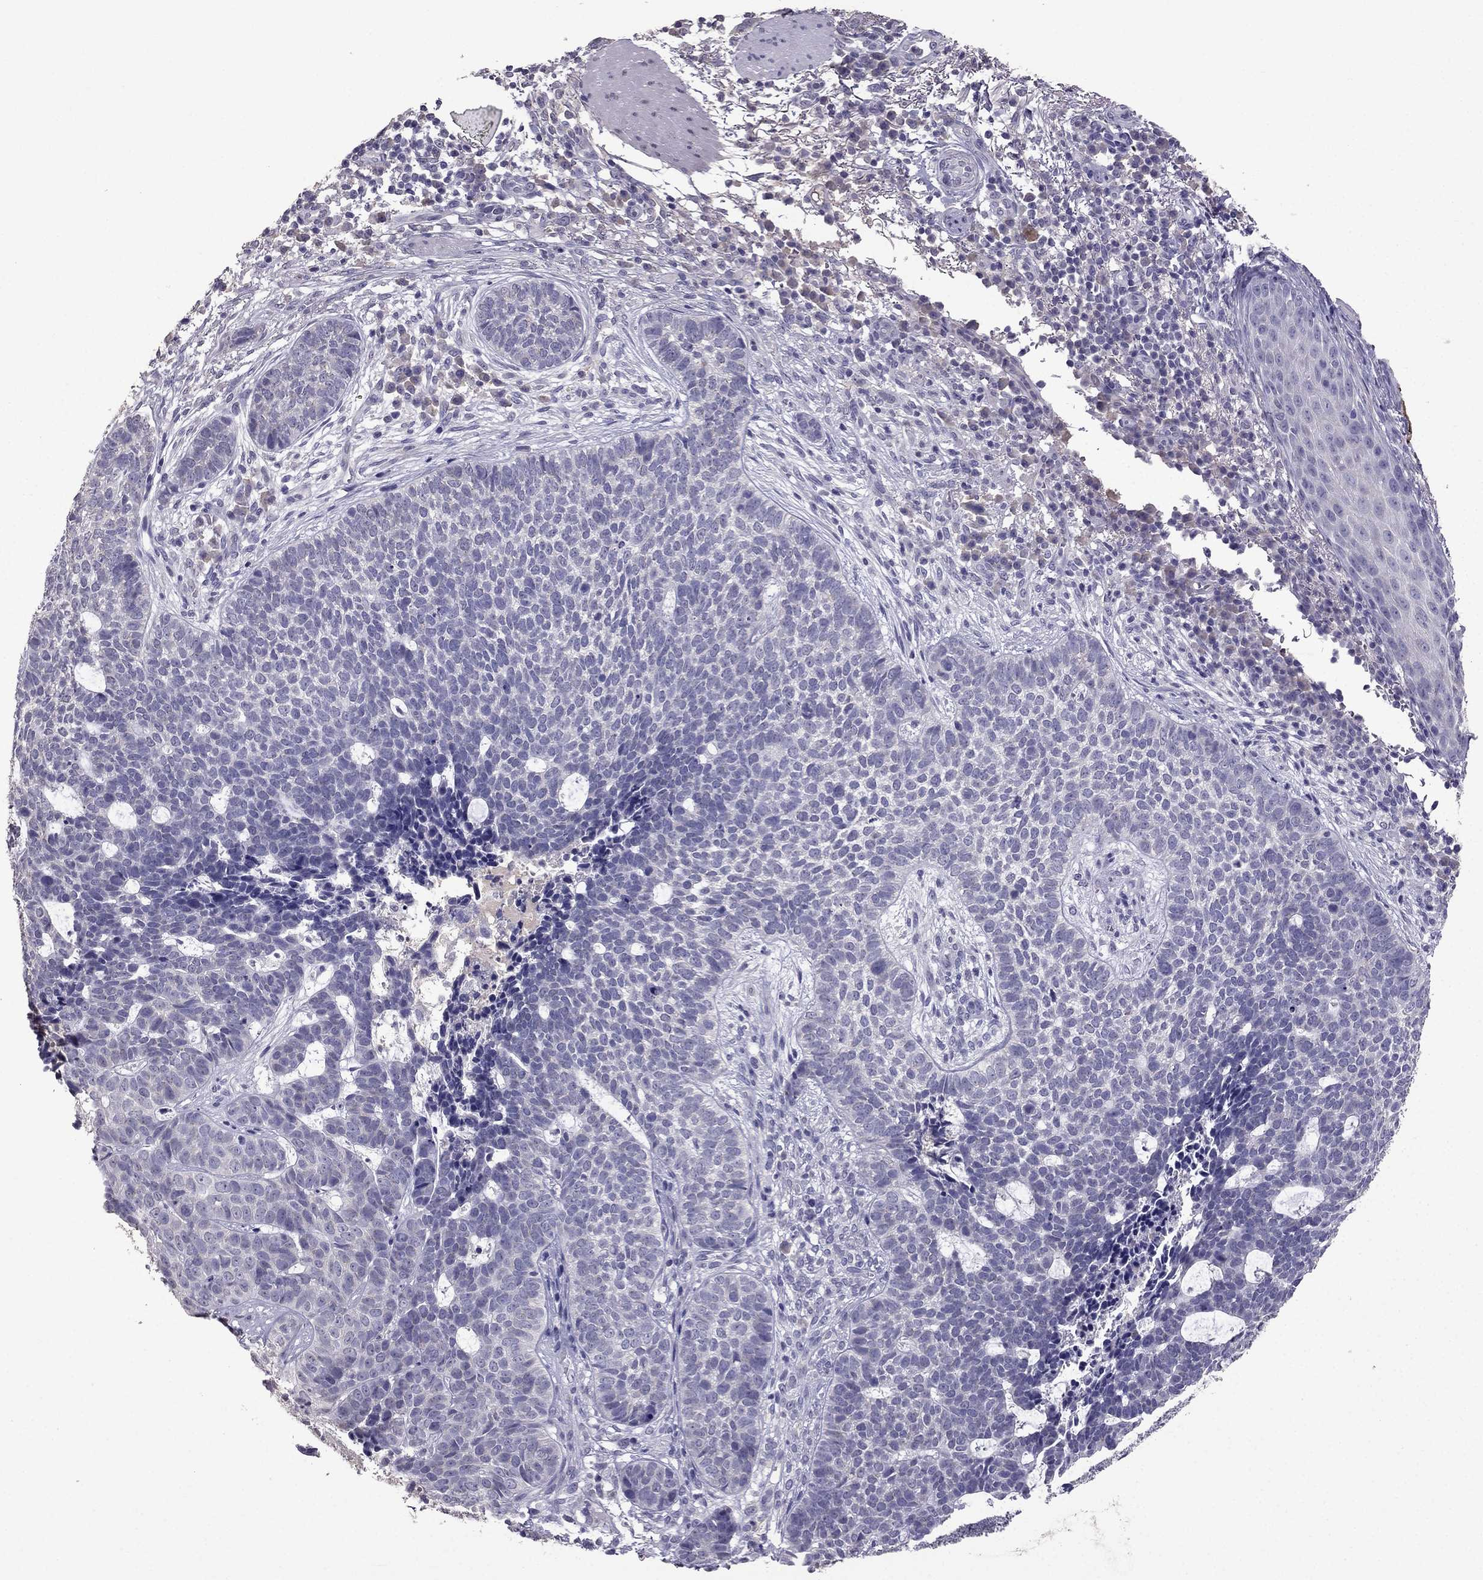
{"staining": {"intensity": "negative", "quantity": "none", "location": "none"}, "tissue": "skin cancer", "cell_type": "Tumor cells", "image_type": "cancer", "snomed": [{"axis": "morphology", "description": "Basal cell carcinoma"}, {"axis": "topography", "description": "Skin"}], "caption": "Tumor cells show no significant positivity in skin cancer (basal cell carcinoma).", "gene": "SCG5", "patient": {"sex": "female", "age": 69}}